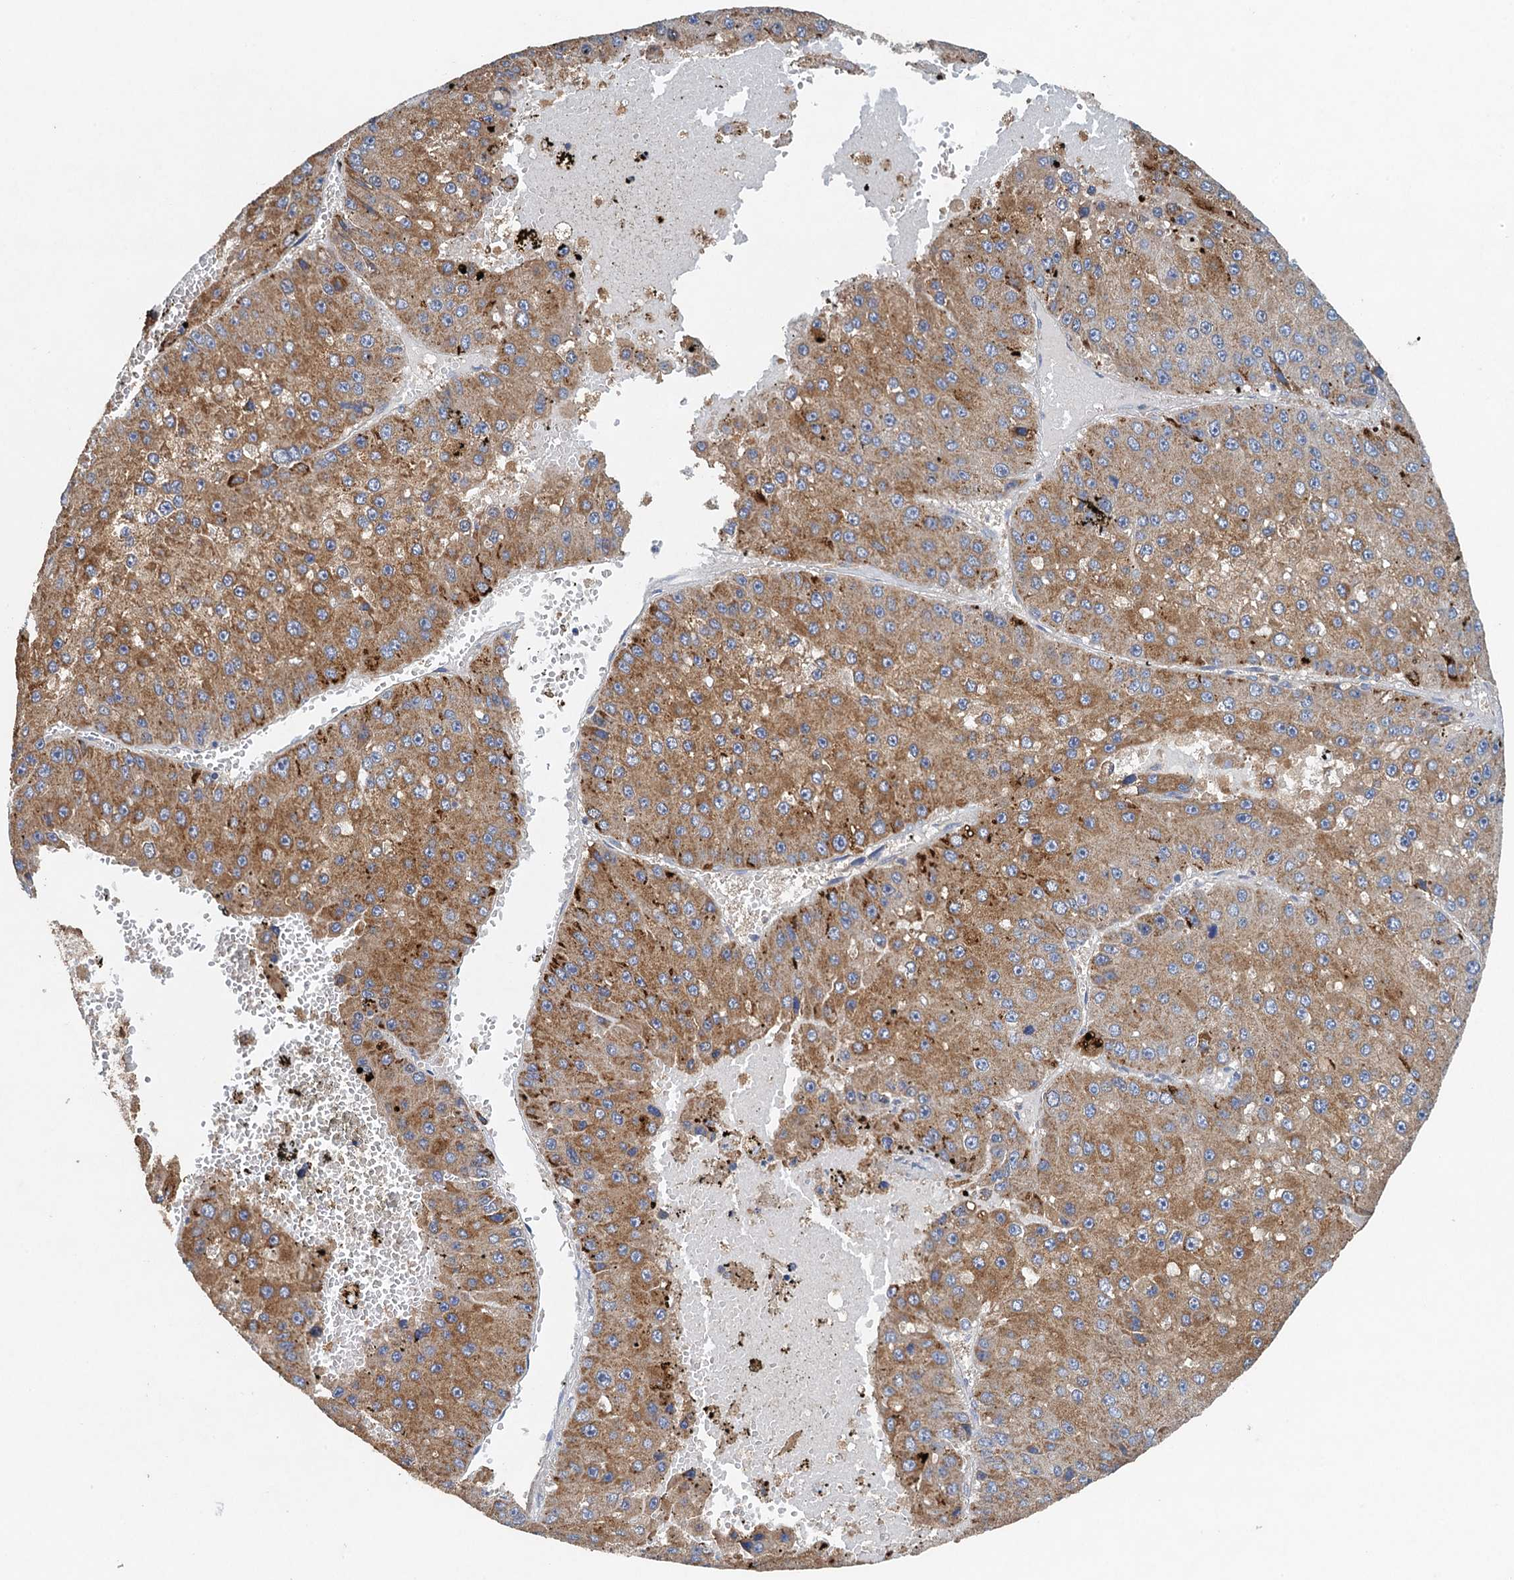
{"staining": {"intensity": "moderate", "quantity": "25%-75%", "location": "cytoplasmic/membranous"}, "tissue": "liver cancer", "cell_type": "Tumor cells", "image_type": "cancer", "snomed": [{"axis": "morphology", "description": "Carcinoma, Hepatocellular, NOS"}, {"axis": "topography", "description": "Liver"}], "caption": "A photomicrograph of human liver hepatocellular carcinoma stained for a protein reveals moderate cytoplasmic/membranous brown staining in tumor cells.", "gene": "BCS1L", "patient": {"sex": "female", "age": 73}}